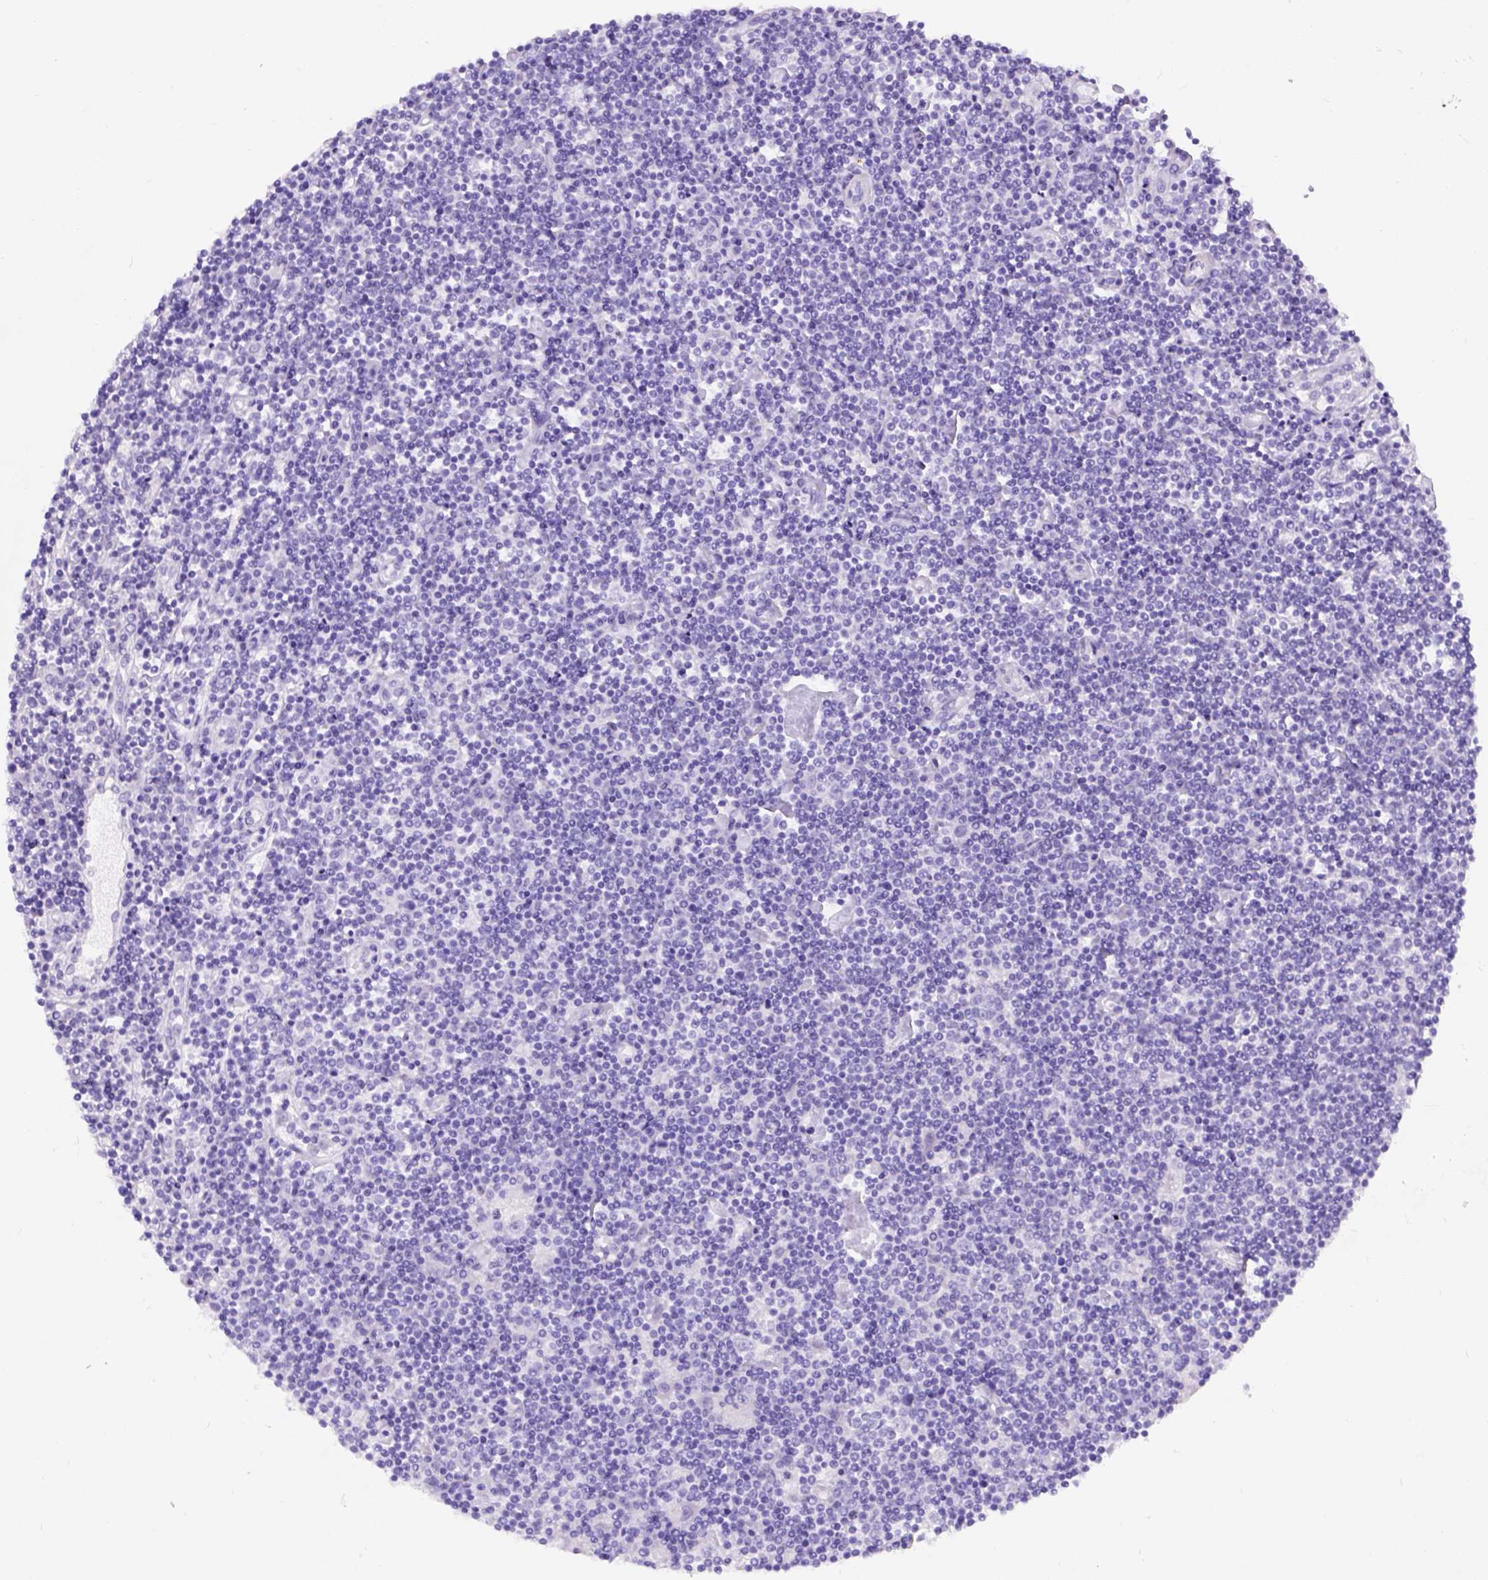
{"staining": {"intensity": "negative", "quantity": "none", "location": "none"}, "tissue": "lymphoma", "cell_type": "Tumor cells", "image_type": "cancer", "snomed": [{"axis": "morphology", "description": "Hodgkin's disease, NOS"}, {"axis": "topography", "description": "Lymph node"}], "caption": "Tumor cells are negative for brown protein staining in Hodgkin's disease.", "gene": "C7orf57", "patient": {"sex": "male", "age": 40}}